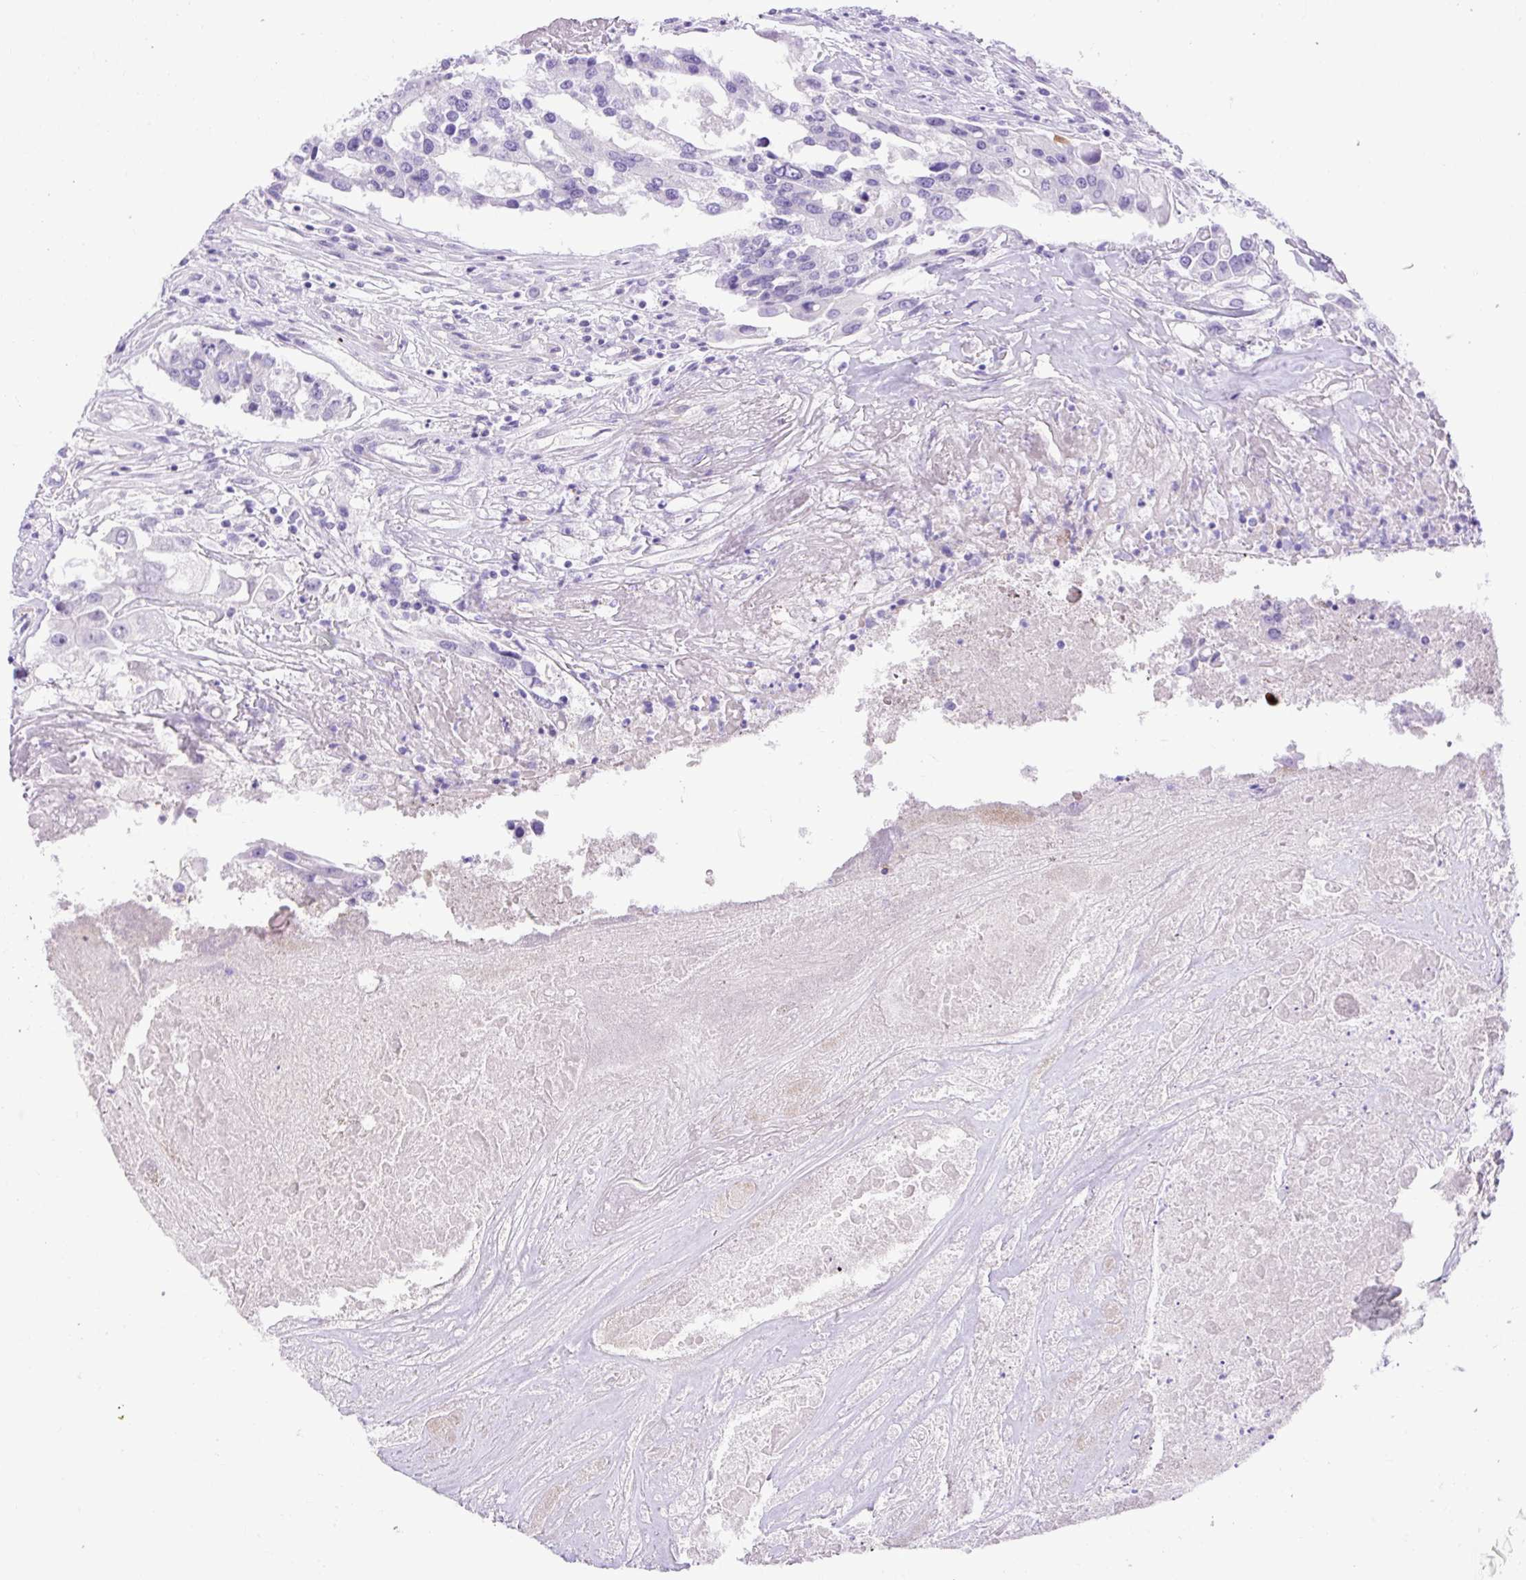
{"staining": {"intensity": "negative", "quantity": "none", "location": "none"}, "tissue": "colorectal cancer", "cell_type": "Tumor cells", "image_type": "cancer", "snomed": [{"axis": "morphology", "description": "Adenocarcinoma, NOS"}, {"axis": "topography", "description": "Colon"}], "caption": "Protein analysis of colorectal cancer (adenocarcinoma) shows no significant staining in tumor cells.", "gene": "SPTBN5", "patient": {"sex": "male", "age": 77}}